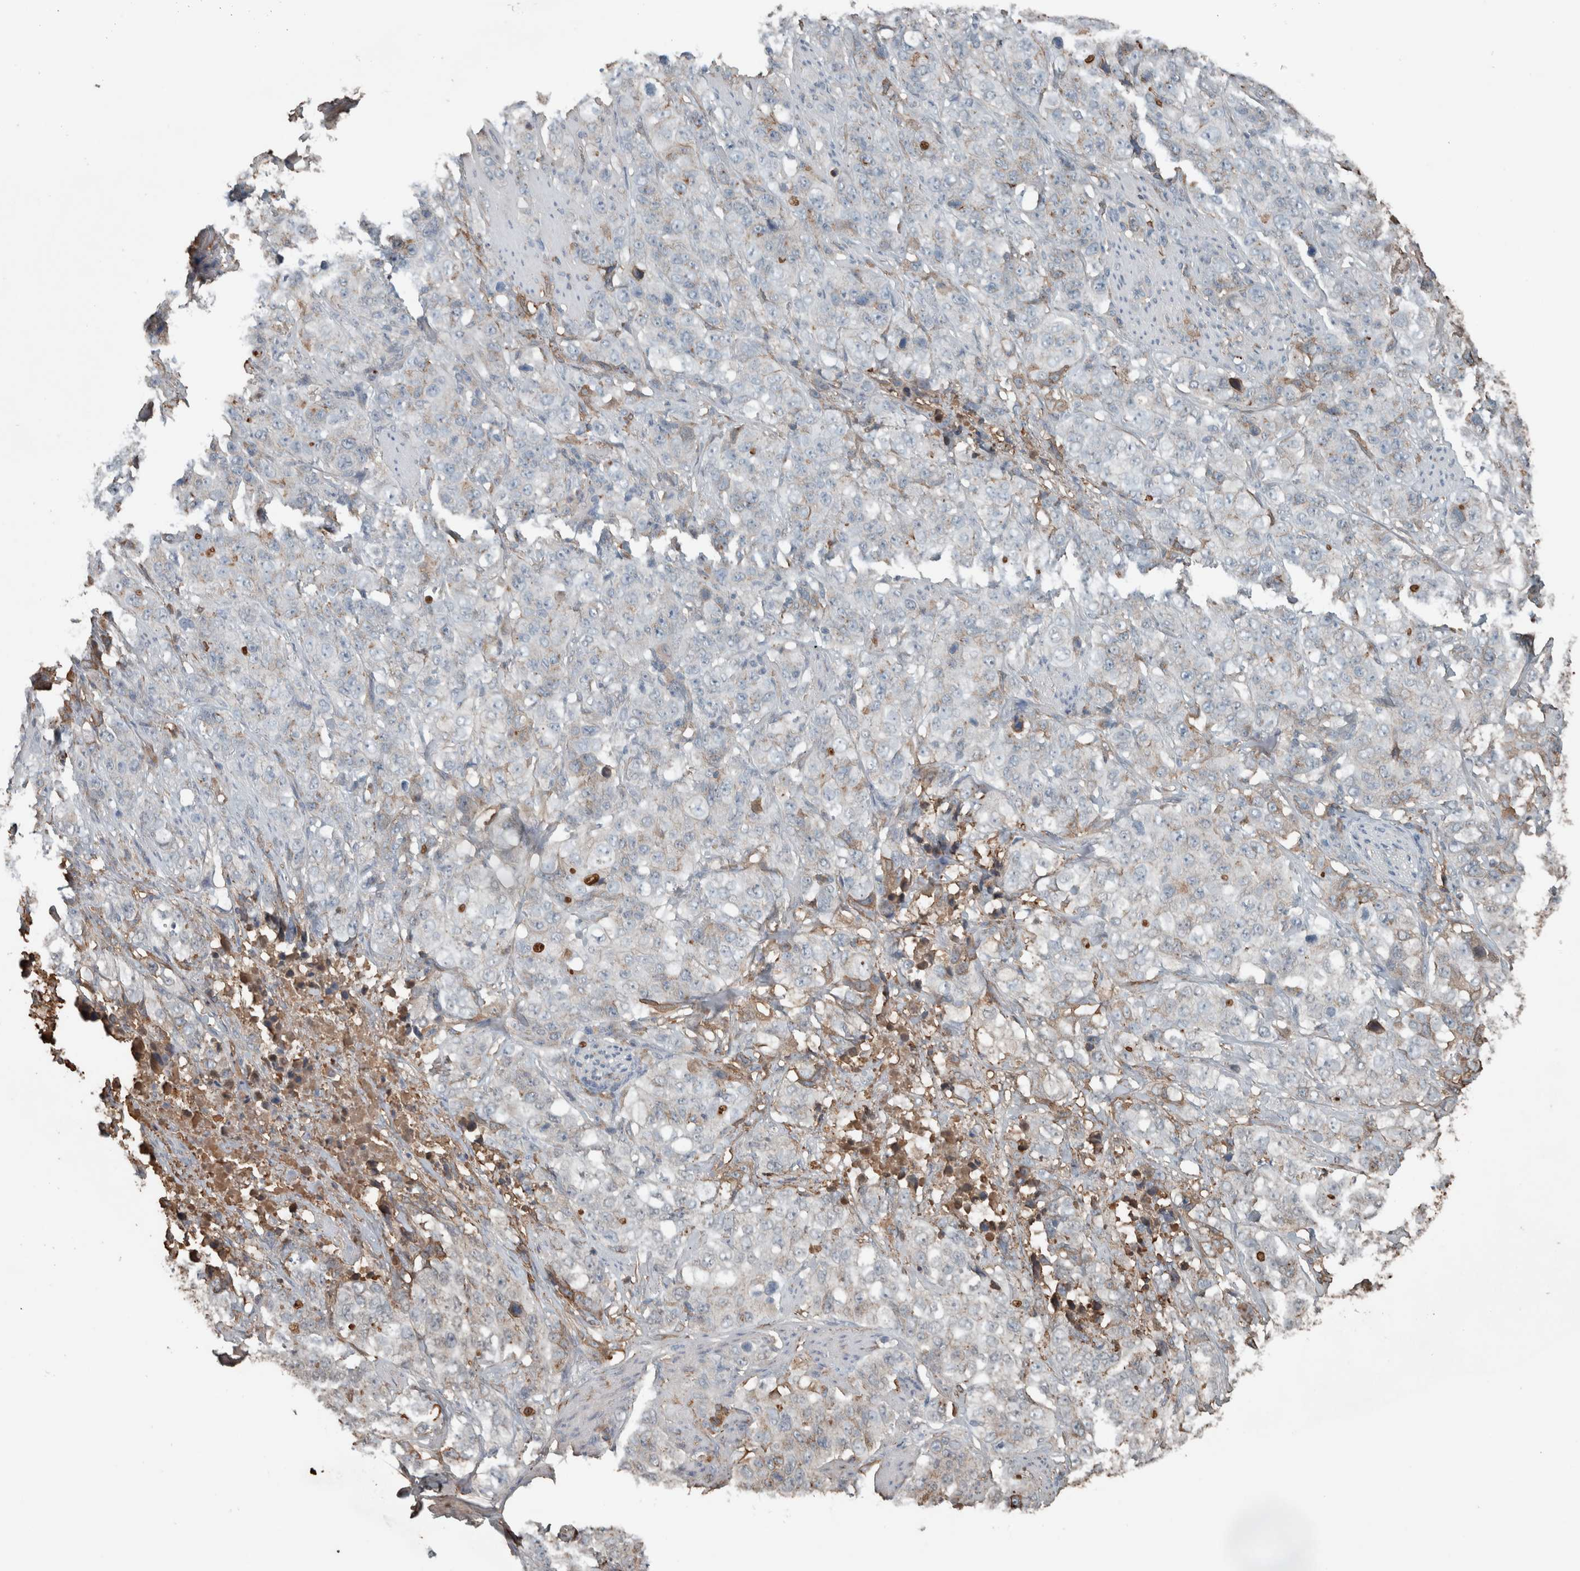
{"staining": {"intensity": "negative", "quantity": "none", "location": "none"}, "tissue": "stomach cancer", "cell_type": "Tumor cells", "image_type": "cancer", "snomed": [{"axis": "morphology", "description": "Adenocarcinoma, NOS"}, {"axis": "topography", "description": "Stomach"}], "caption": "This micrograph is of stomach adenocarcinoma stained with immunohistochemistry (IHC) to label a protein in brown with the nuclei are counter-stained blue. There is no positivity in tumor cells. (DAB (3,3'-diaminobenzidine) IHC visualized using brightfield microscopy, high magnification).", "gene": "USP34", "patient": {"sex": "male", "age": 48}}